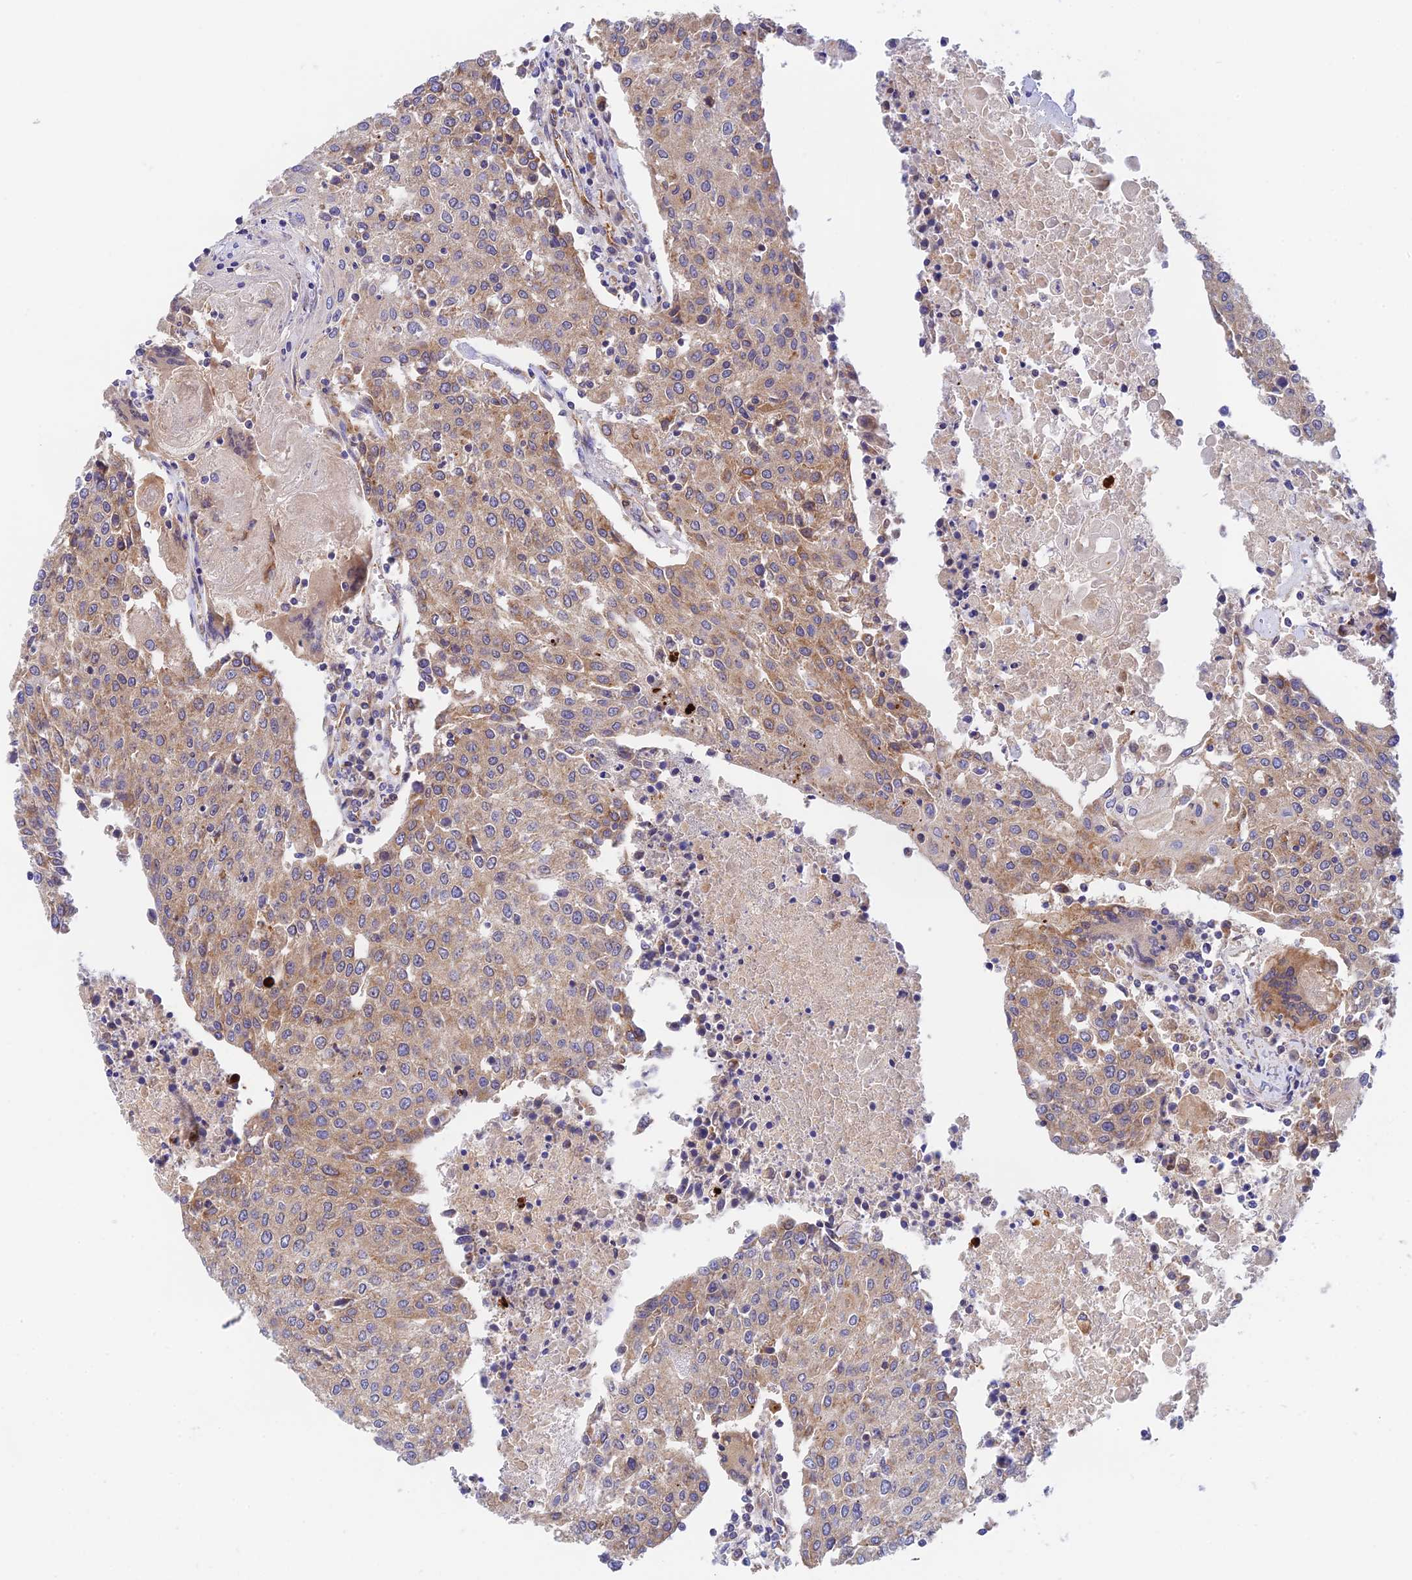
{"staining": {"intensity": "moderate", "quantity": ">75%", "location": "cytoplasmic/membranous"}, "tissue": "urothelial cancer", "cell_type": "Tumor cells", "image_type": "cancer", "snomed": [{"axis": "morphology", "description": "Urothelial carcinoma, High grade"}, {"axis": "topography", "description": "Urinary bladder"}], "caption": "Urothelial cancer was stained to show a protein in brown. There is medium levels of moderate cytoplasmic/membranous expression in about >75% of tumor cells.", "gene": "RANBP6", "patient": {"sex": "female", "age": 85}}